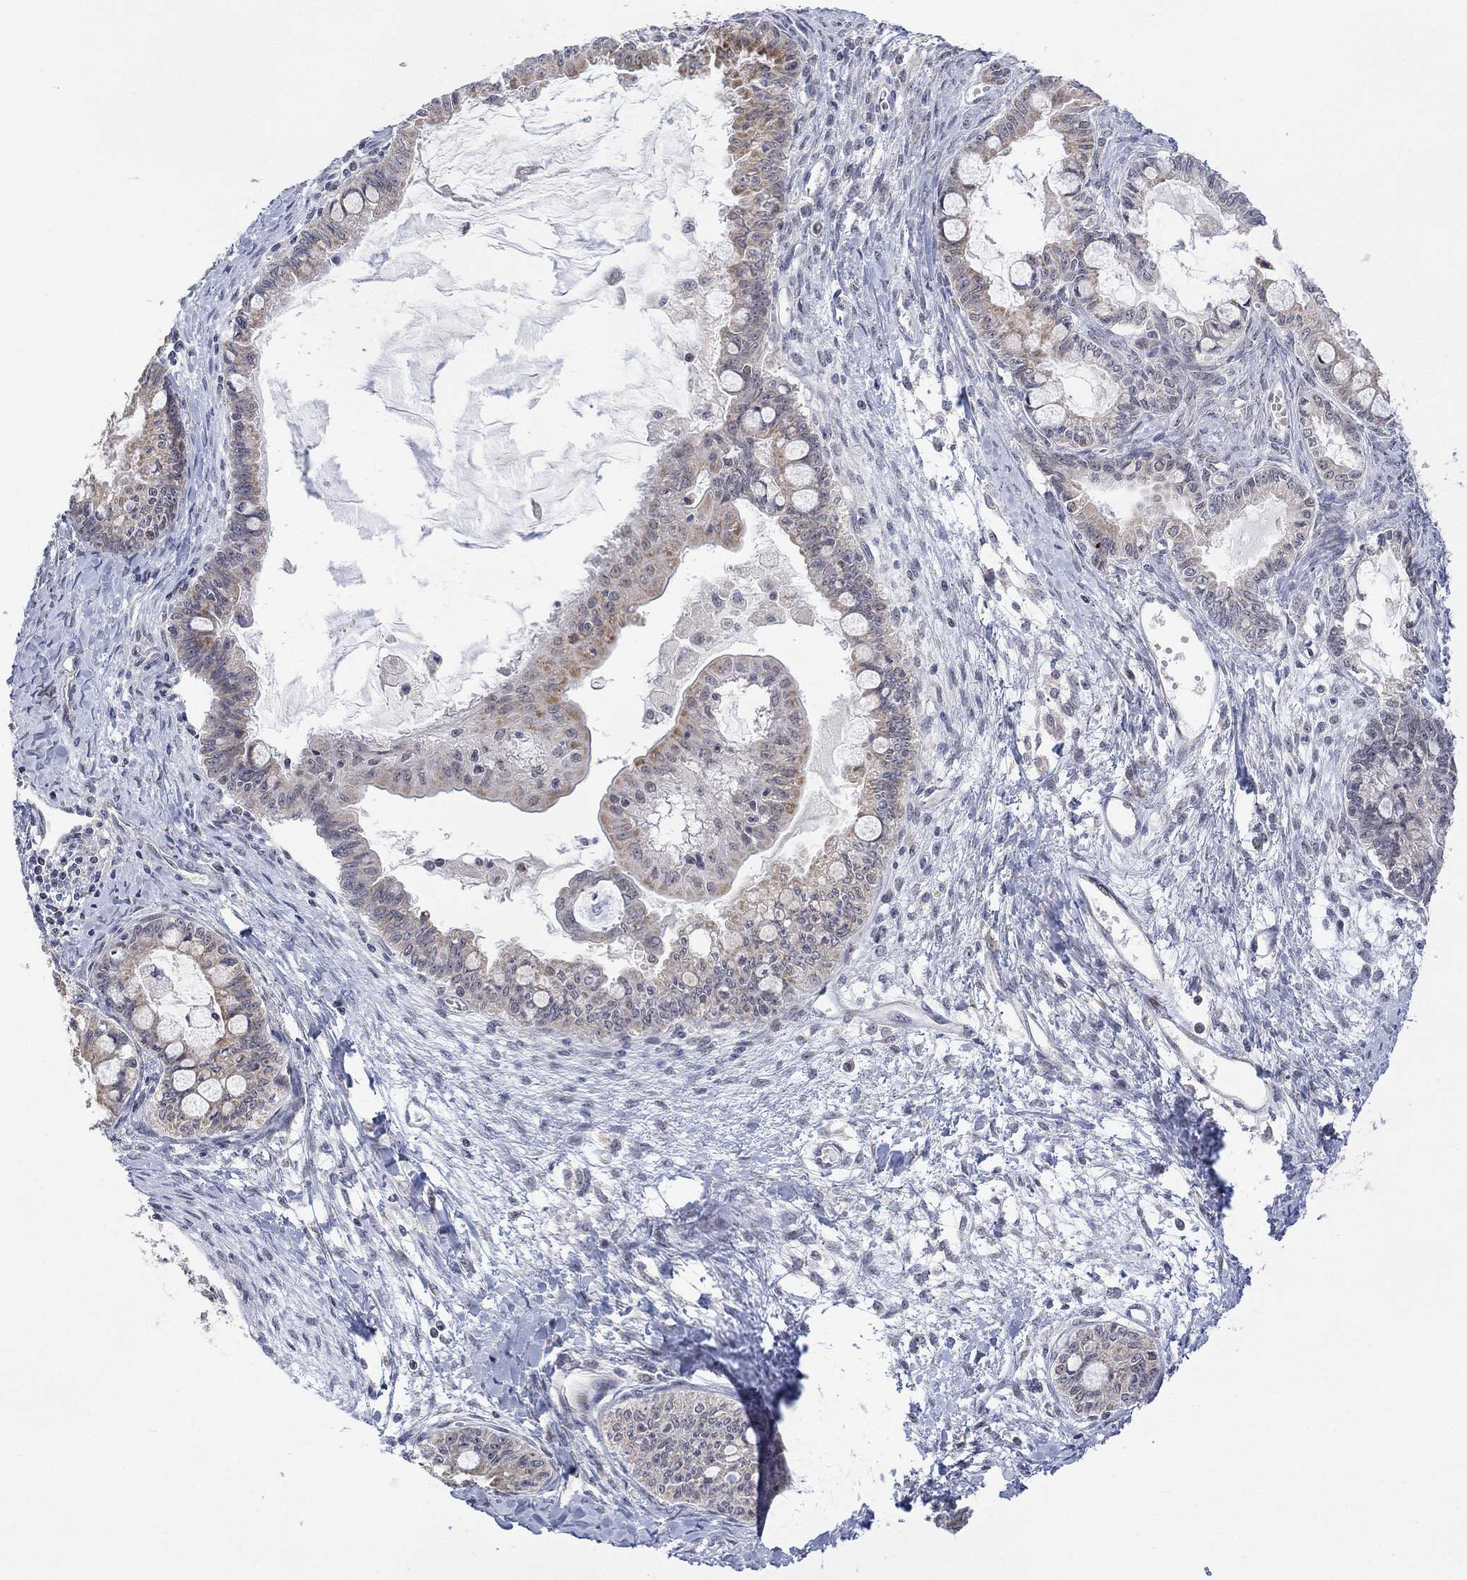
{"staining": {"intensity": "weak", "quantity": "25%-75%", "location": "cytoplasmic/membranous"}, "tissue": "ovarian cancer", "cell_type": "Tumor cells", "image_type": "cancer", "snomed": [{"axis": "morphology", "description": "Cystadenocarcinoma, mucinous, NOS"}, {"axis": "topography", "description": "Ovary"}], "caption": "Immunohistochemical staining of human mucinous cystadenocarcinoma (ovarian) reveals low levels of weak cytoplasmic/membranous protein expression in approximately 25%-75% of tumor cells. (IHC, brightfield microscopy, high magnification).", "gene": "SLC48A1", "patient": {"sex": "female", "age": 63}}